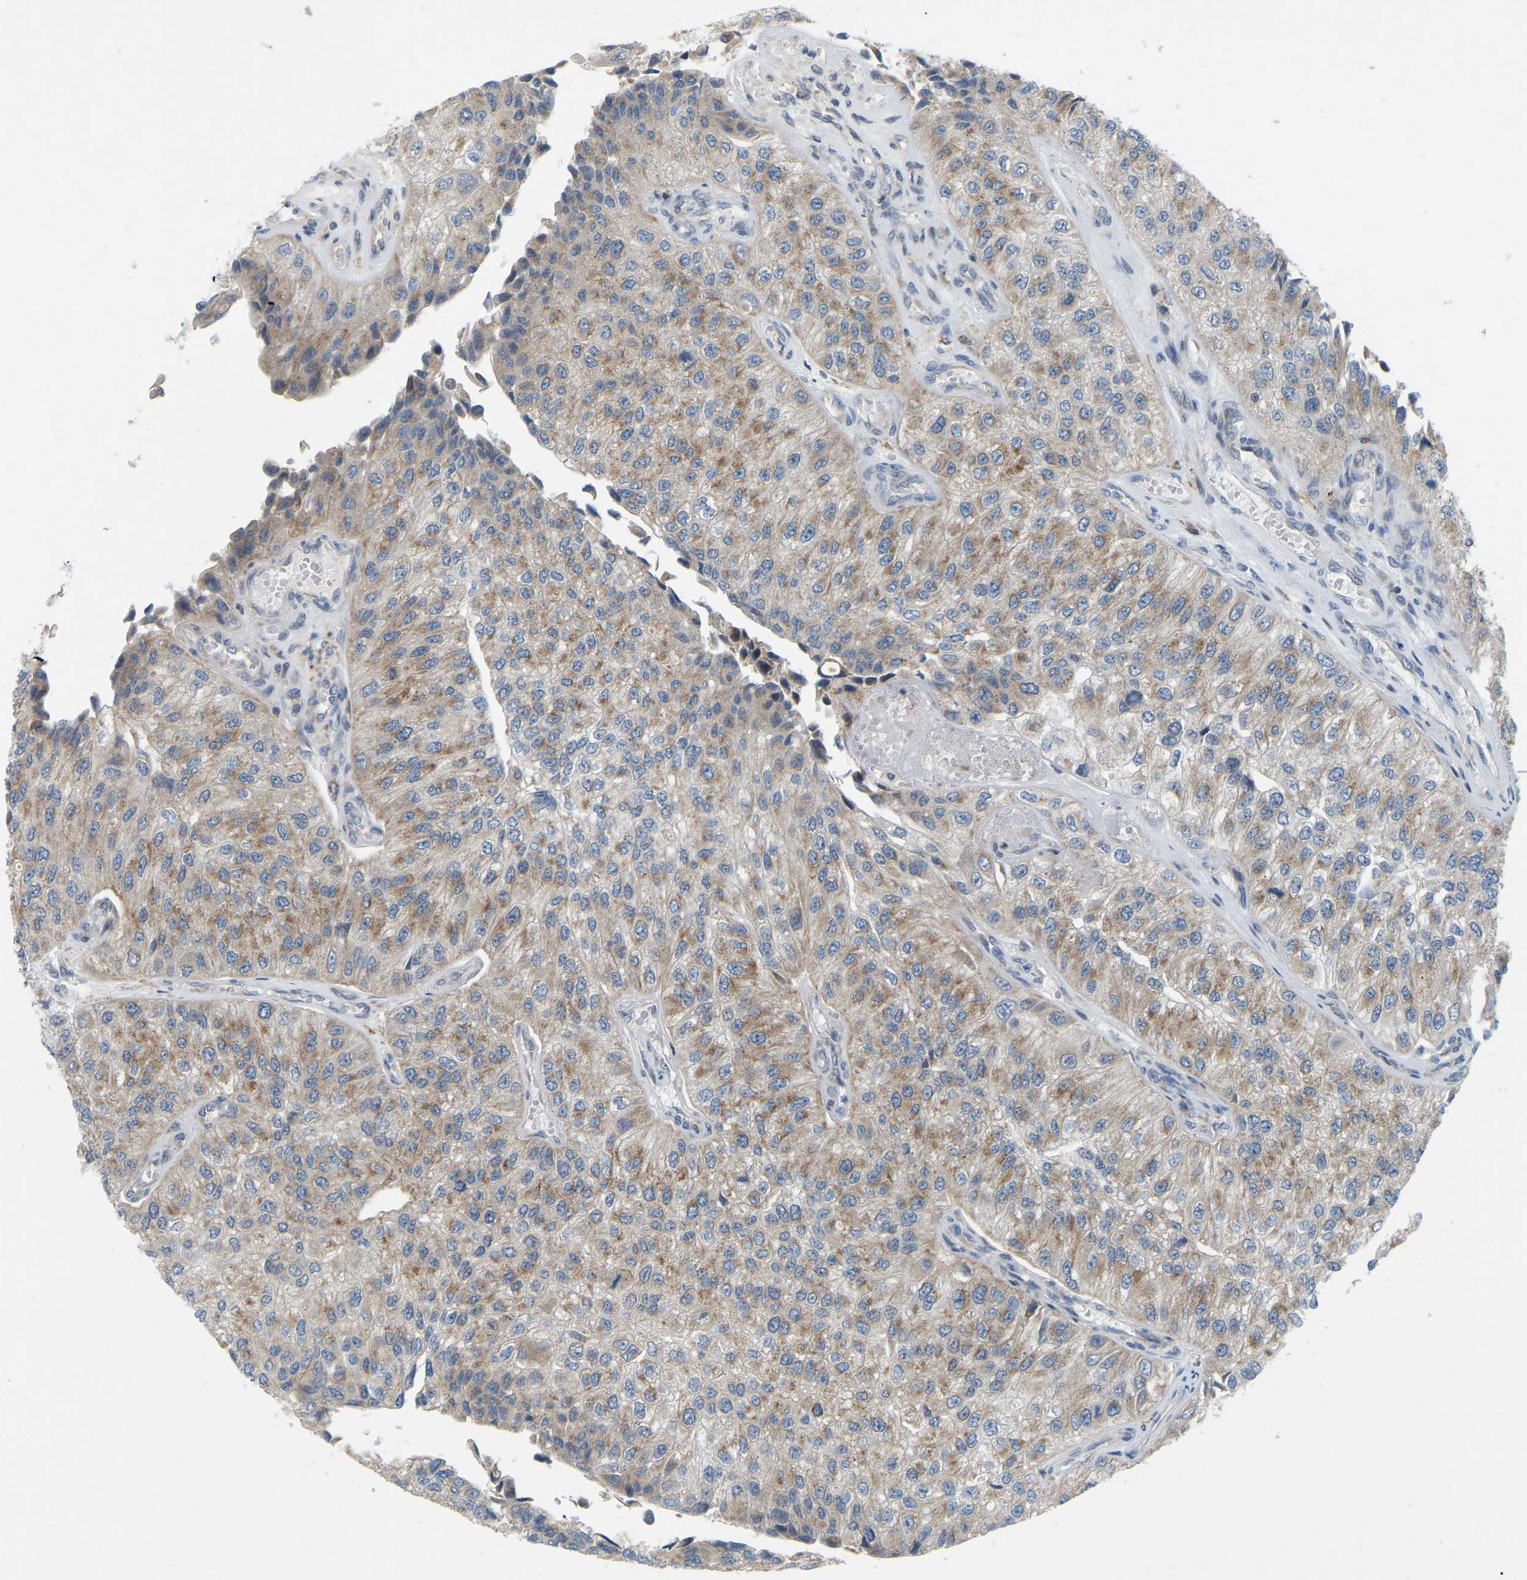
{"staining": {"intensity": "moderate", "quantity": ">75%", "location": "cytoplasmic/membranous"}, "tissue": "urothelial cancer", "cell_type": "Tumor cells", "image_type": "cancer", "snomed": [{"axis": "morphology", "description": "Urothelial carcinoma, High grade"}, {"axis": "topography", "description": "Kidney"}, {"axis": "topography", "description": "Urinary bladder"}], "caption": "Urothelial cancer was stained to show a protein in brown. There is medium levels of moderate cytoplasmic/membranous positivity in approximately >75% of tumor cells.", "gene": "PARL", "patient": {"sex": "male", "age": 77}}